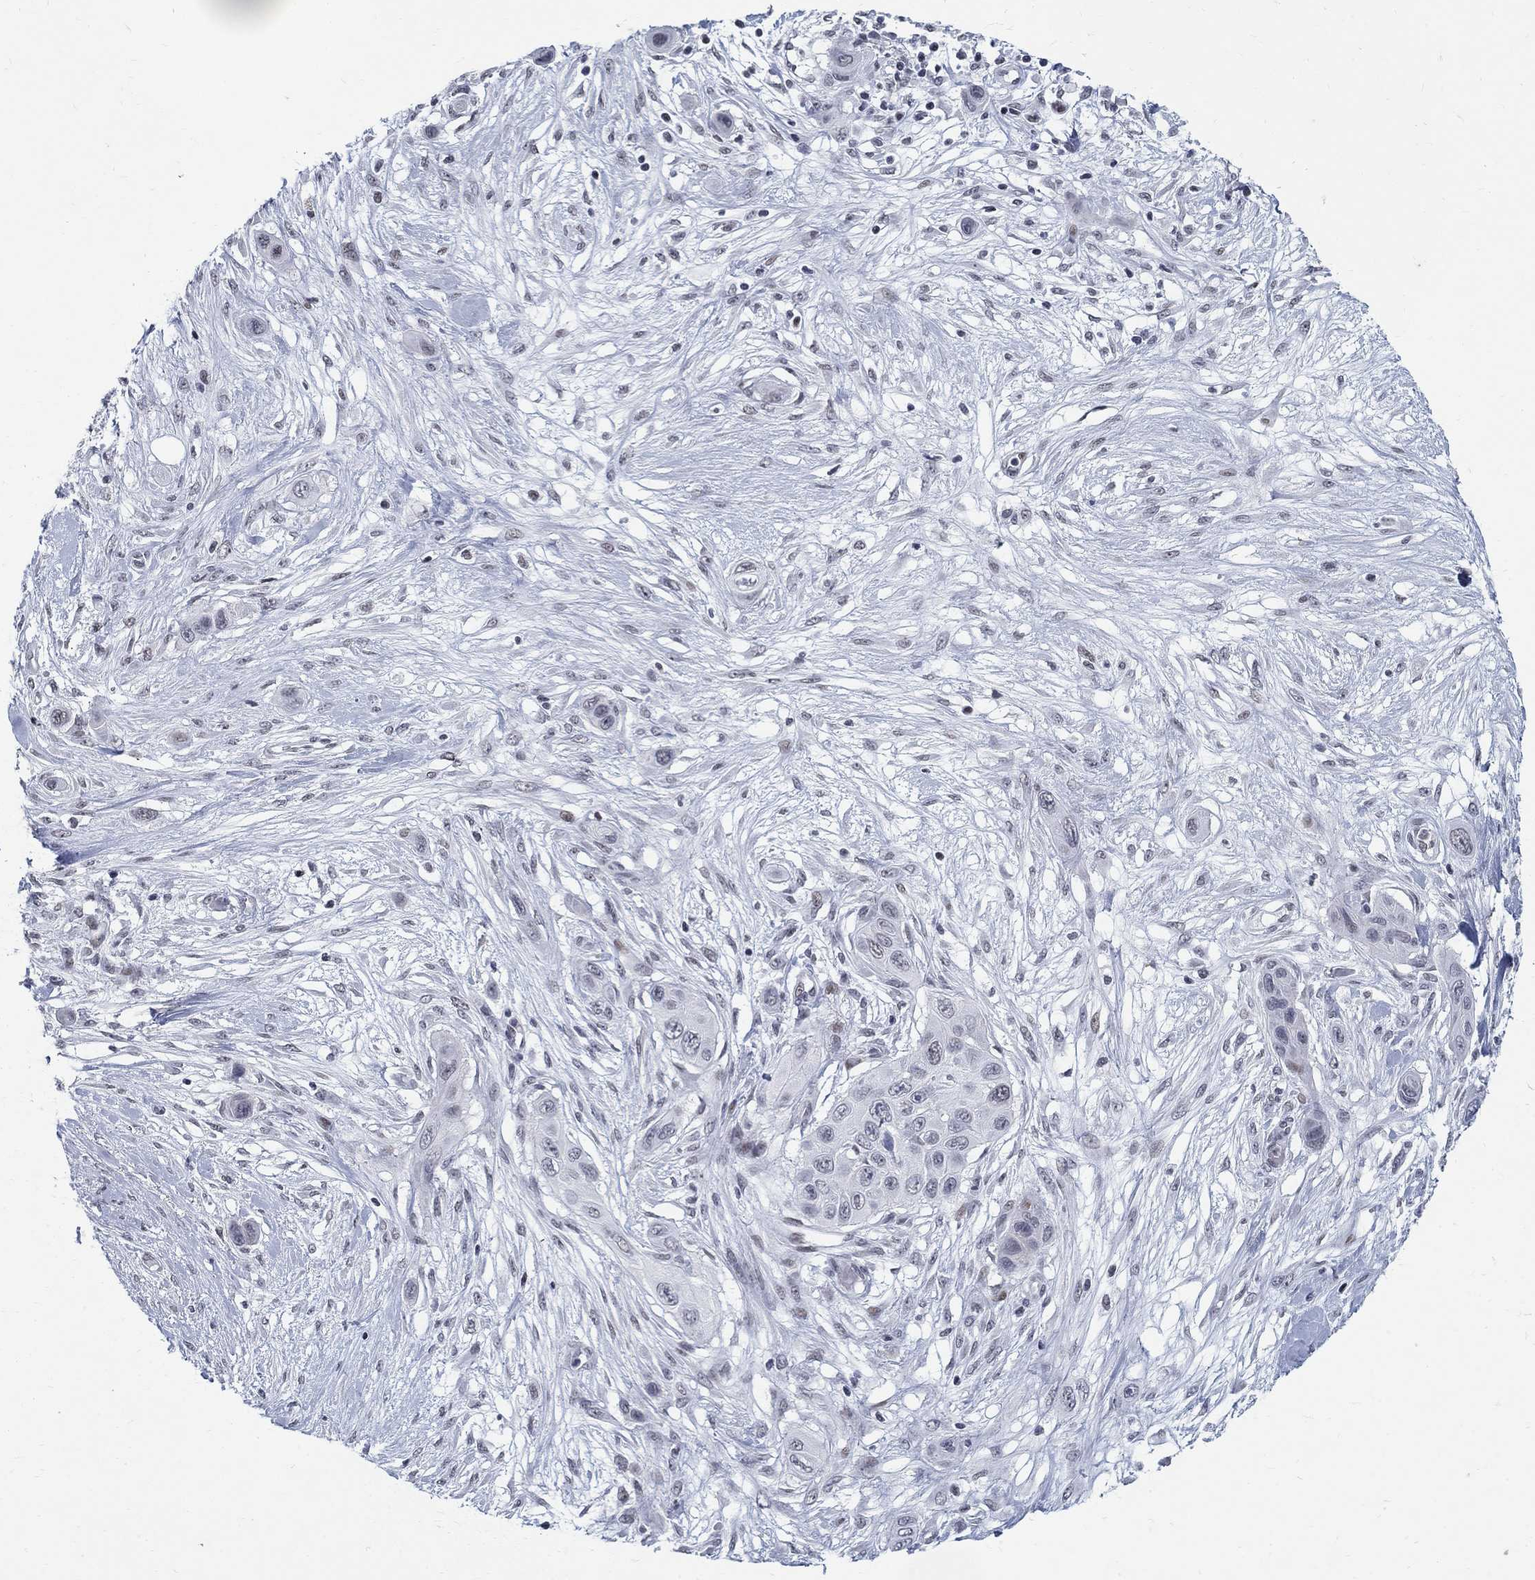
{"staining": {"intensity": "negative", "quantity": "none", "location": "none"}, "tissue": "skin cancer", "cell_type": "Tumor cells", "image_type": "cancer", "snomed": [{"axis": "morphology", "description": "Squamous cell carcinoma, NOS"}, {"axis": "topography", "description": "Skin"}], "caption": "This is a micrograph of immunohistochemistry (IHC) staining of skin cancer, which shows no staining in tumor cells. (DAB (3,3'-diaminobenzidine) IHC with hematoxylin counter stain).", "gene": "BHLHE22", "patient": {"sex": "male", "age": 79}}